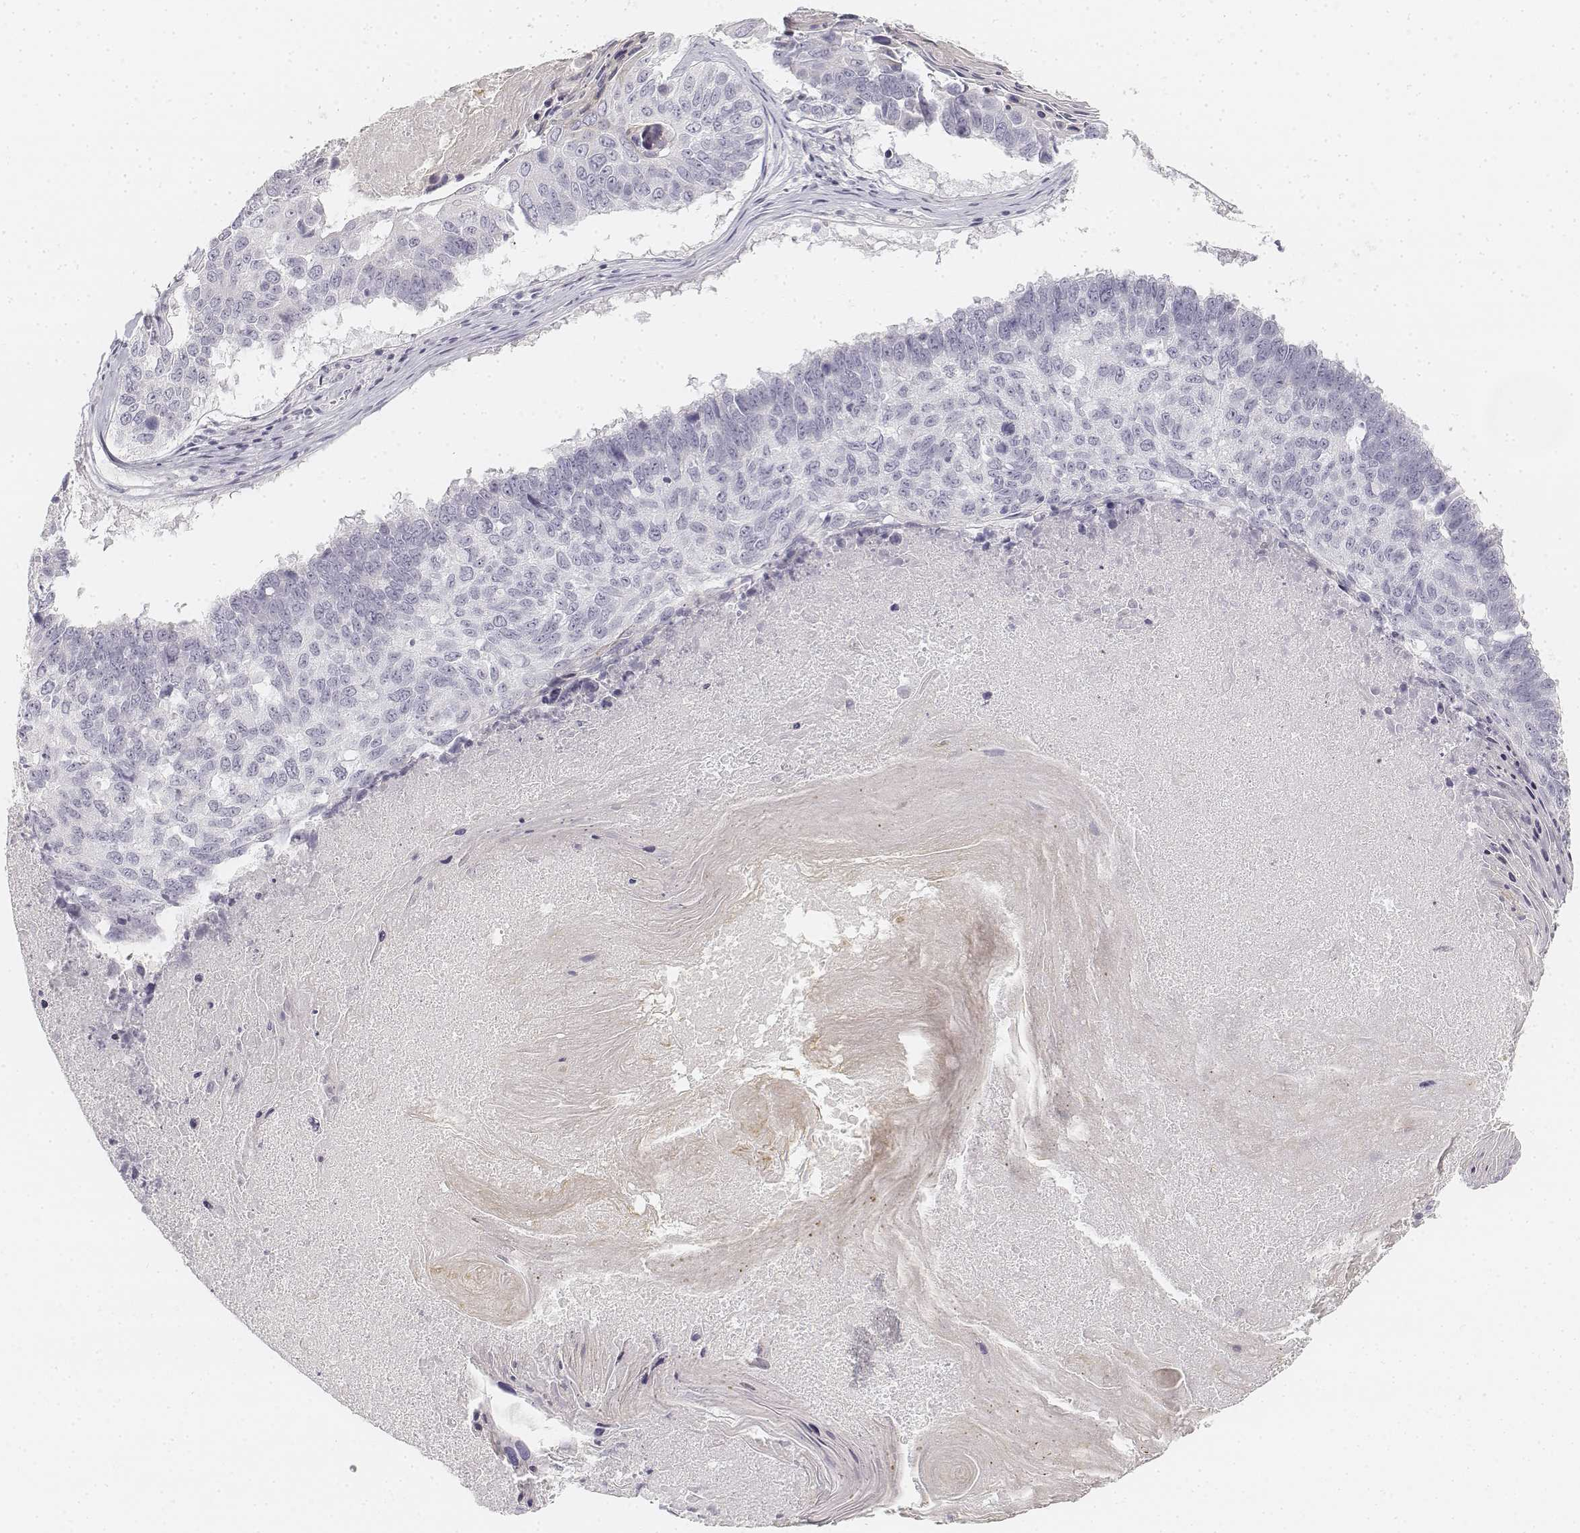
{"staining": {"intensity": "negative", "quantity": "none", "location": "none"}, "tissue": "lung cancer", "cell_type": "Tumor cells", "image_type": "cancer", "snomed": [{"axis": "morphology", "description": "Squamous cell carcinoma, NOS"}, {"axis": "topography", "description": "Lung"}], "caption": "Immunohistochemical staining of squamous cell carcinoma (lung) demonstrates no significant staining in tumor cells. (DAB (3,3'-diaminobenzidine) IHC visualized using brightfield microscopy, high magnification).", "gene": "DSG4", "patient": {"sex": "male", "age": 73}}